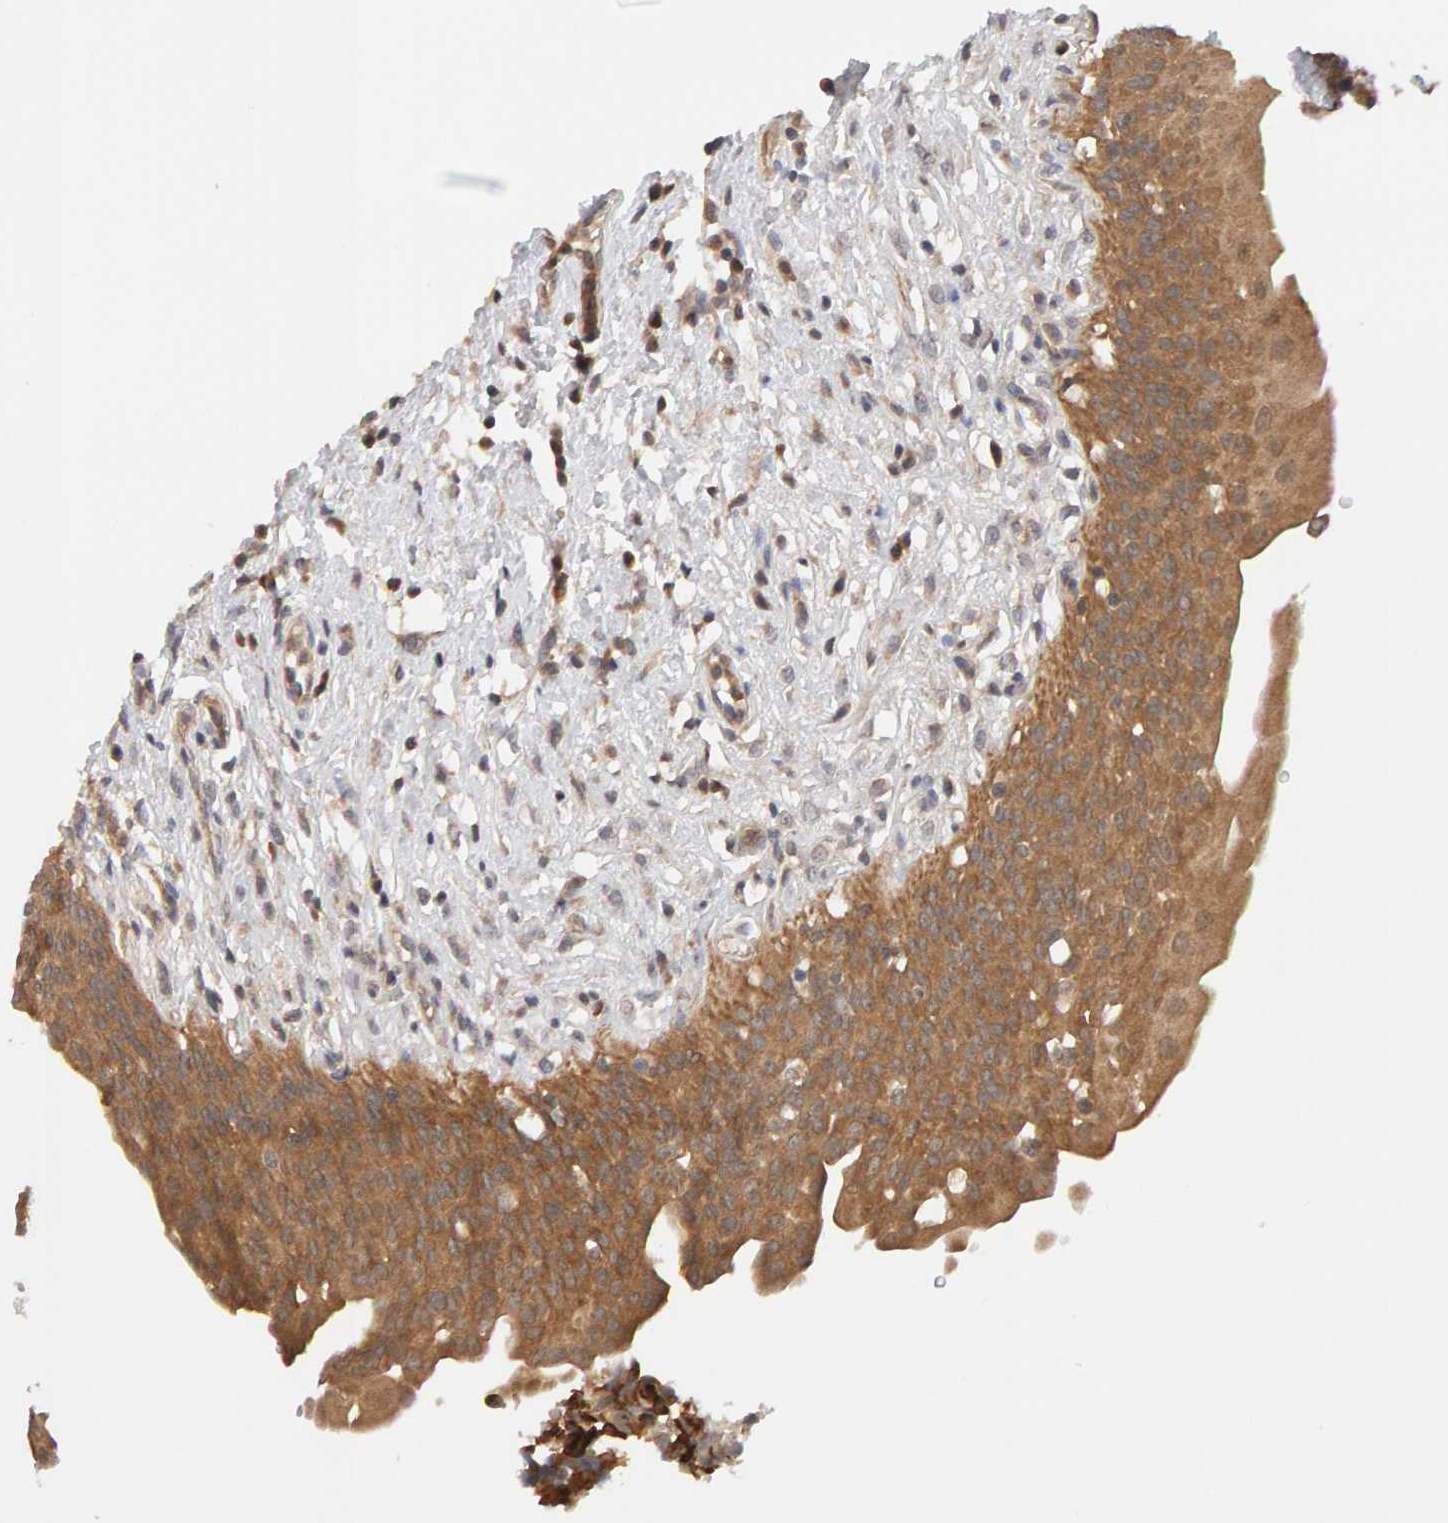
{"staining": {"intensity": "moderate", "quantity": ">75%", "location": "cytoplasmic/membranous"}, "tissue": "urothelial cancer", "cell_type": "Tumor cells", "image_type": "cancer", "snomed": [{"axis": "morphology", "description": "Normal tissue, NOS"}, {"axis": "morphology", "description": "Urothelial carcinoma, Low grade"}, {"axis": "topography", "description": "Smooth muscle"}, {"axis": "topography", "description": "Urinary bladder"}], "caption": "A micrograph showing moderate cytoplasmic/membranous positivity in about >75% of tumor cells in urothelial cancer, as visualized by brown immunohistochemical staining.", "gene": "DNAJC7", "patient": {"sex": "male", "age": 60}}